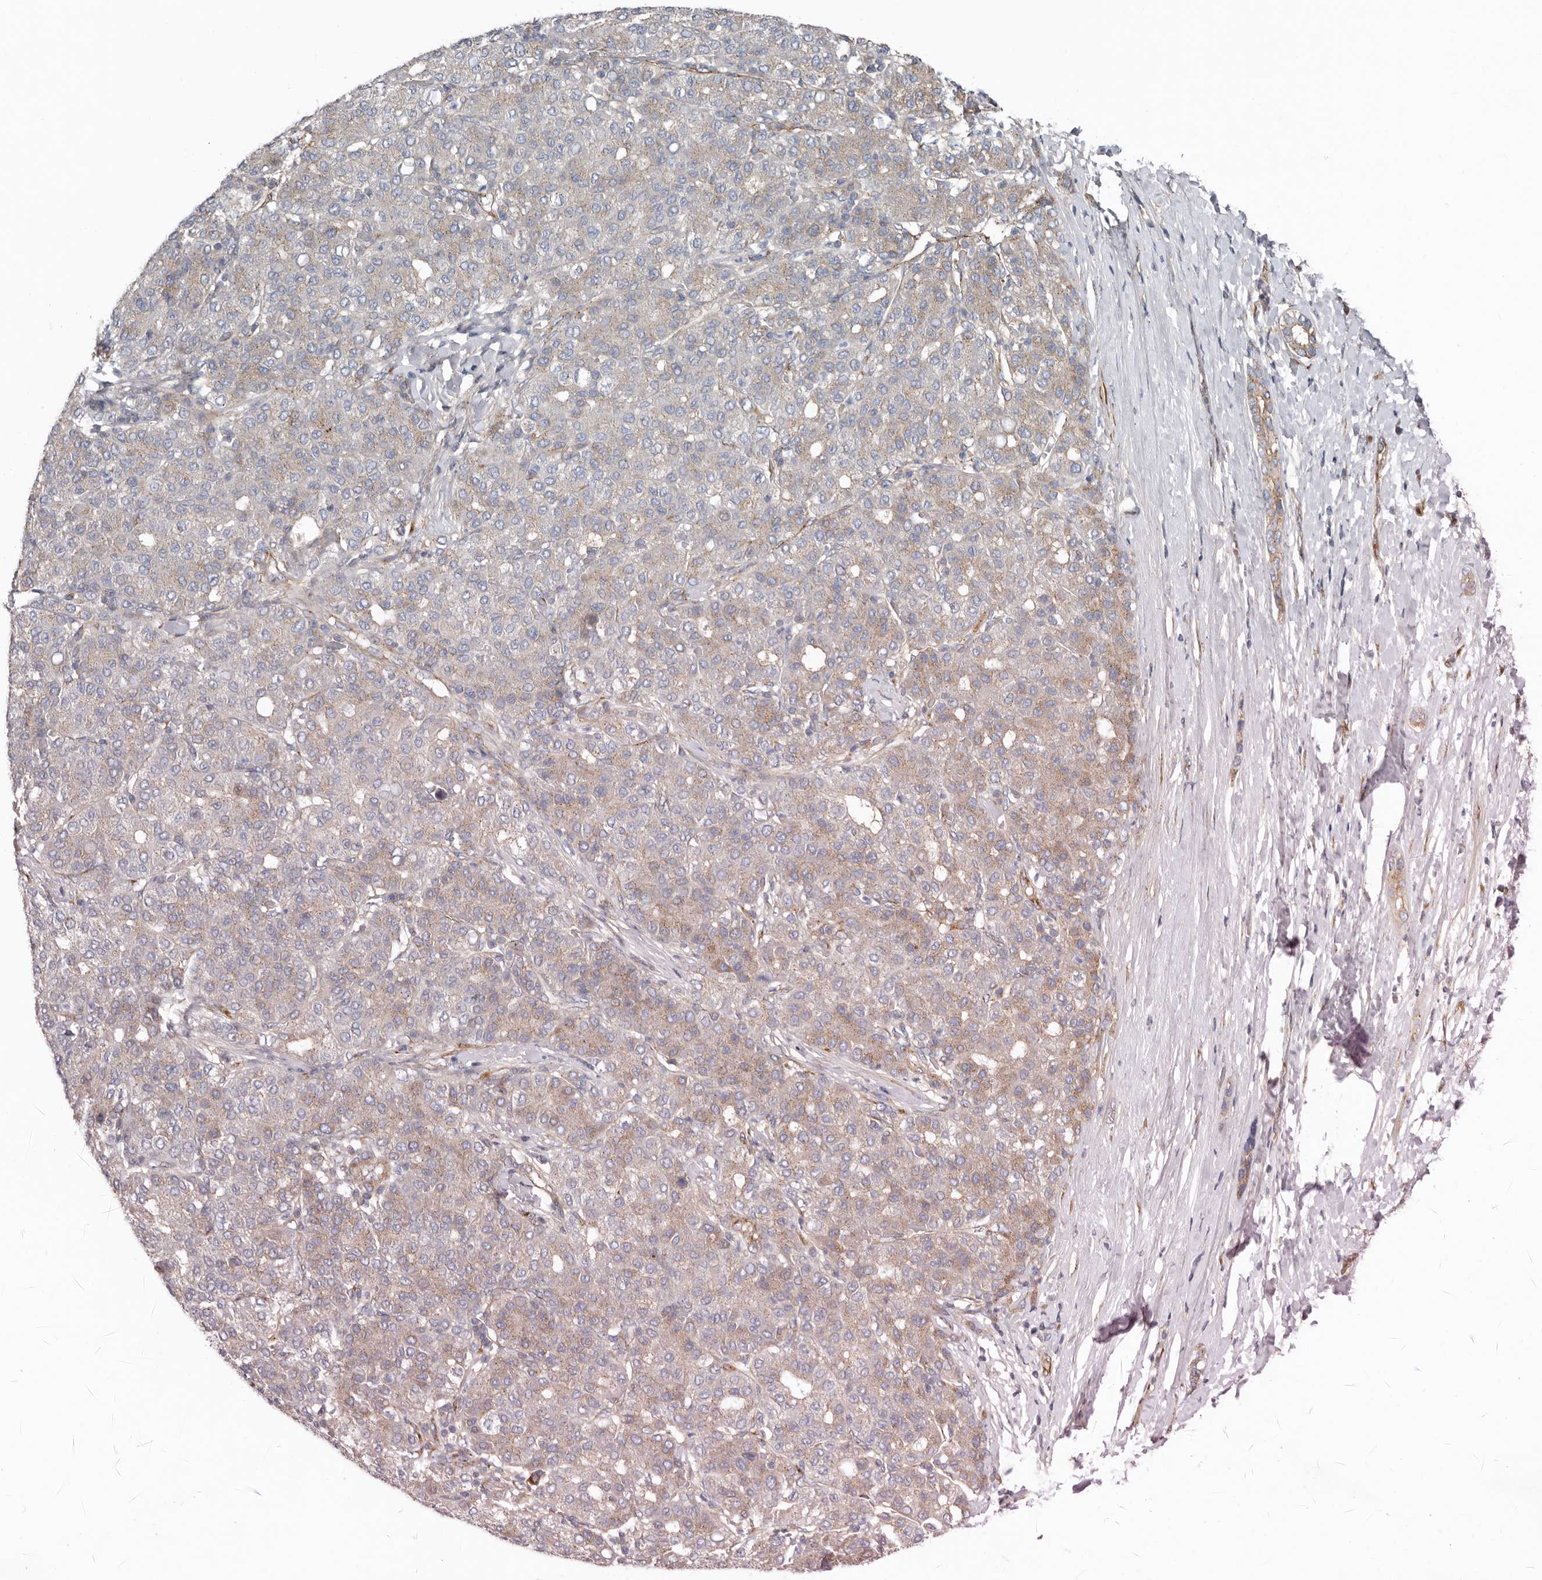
{"staining": {"intensity": "weak", "quantity": ">75%", "location": "cytoplasmic/membranous"}, "tissue": "liver cancer", "cell_type": "Tumor cells", "image_type": "cancer", "snomed": [{"axis": "morphology", "description": "Carcinoma, Hepatocellular, NOS"}, {"axis": "topography", "description": "Liver"}], "caption": "About >75% of tumor cells in liver cancer (hepatocellular carcinoma) display weak cytoplasmic/membranous protein staining as visualized by brown immunohistochemical staining.", "gene": "LUZP1", "patient": {"sex": "male", "age": 65}}